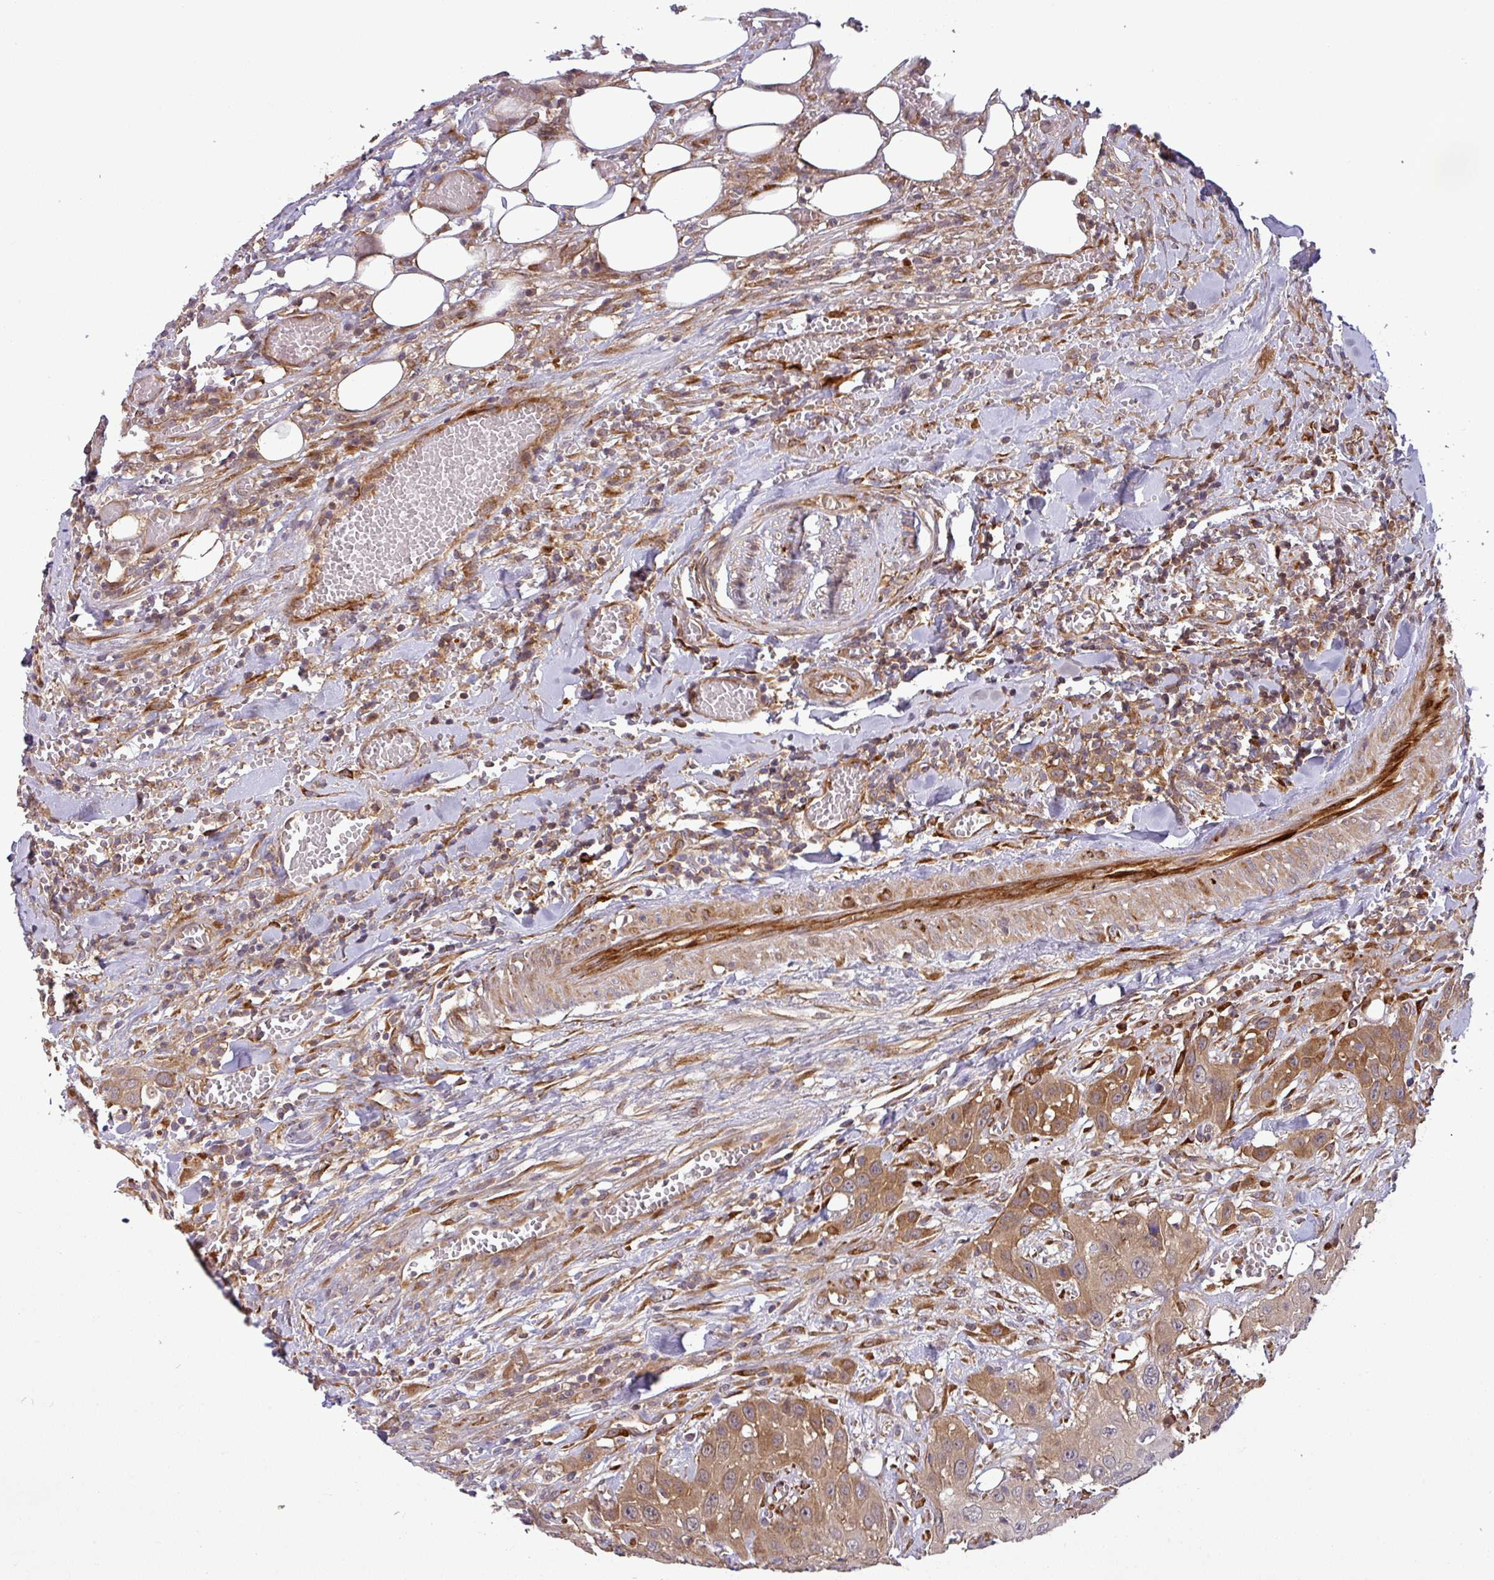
{"staining": {"intensity": "moderate", "quantity": ">75%", "location": "cytoplasmic/membranous"}, "tissue": "head and neck cancer", "cell_type": "Tumor cells", "image_type": "cancer", "snomed": [{"axis": "morphology", "description": "Squamous cell carcinoma, NOS"}, {"axis": "topography", "description": "Head-Neck"}], "caption": "Protein staining by IHC reveals moderate cytoplasmic/membranous staining in about >75% of tumor cells in head and neck cancer. (Stains: DAB in brown, nuclei in blue, Microscopy: brightfield microscopy at high magnification).", "gene": "ART1", "patient": {"sex": "male", "age": 81}}